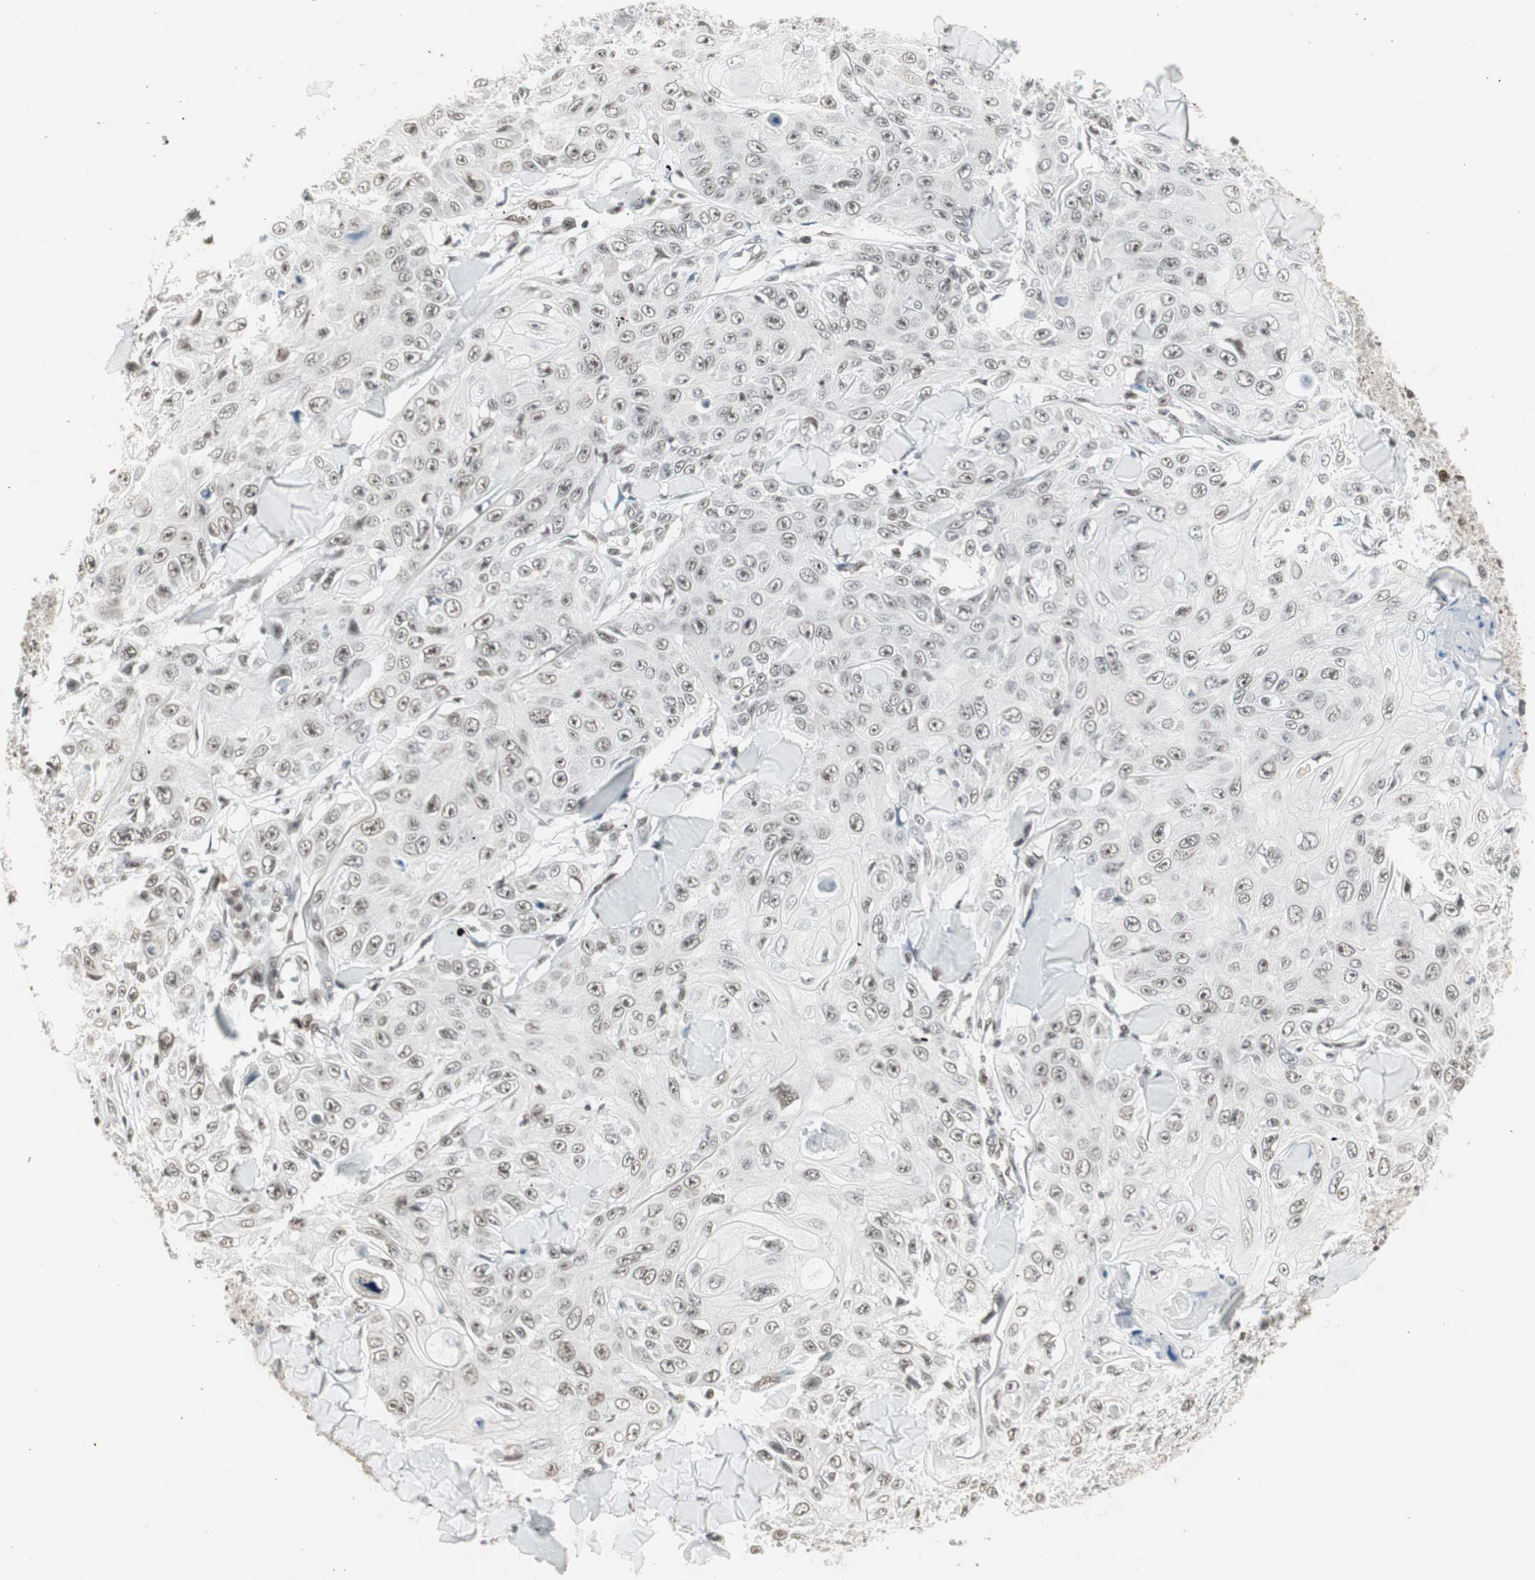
{"staining": {"intensity": "weak", "quantity": ">75%", "location": "nuclear"}, "tissue": "skin cancer", "cell_type": "Tumor cells", "image_type": "cancer", "snomed": [{"axis": "morphology", "description": "Squamous cell carcinoma, NOS"}, {"axis": "topography", "description": "Skin"}], "caption": "Squamous cell carcinoma (skin) tissue reveals weak nuclear staining in approximately >75% of tumor cells Nuclei are stained in blue.", "gene": "RTF1", "patient": {"sex": "male", "age": 86}}